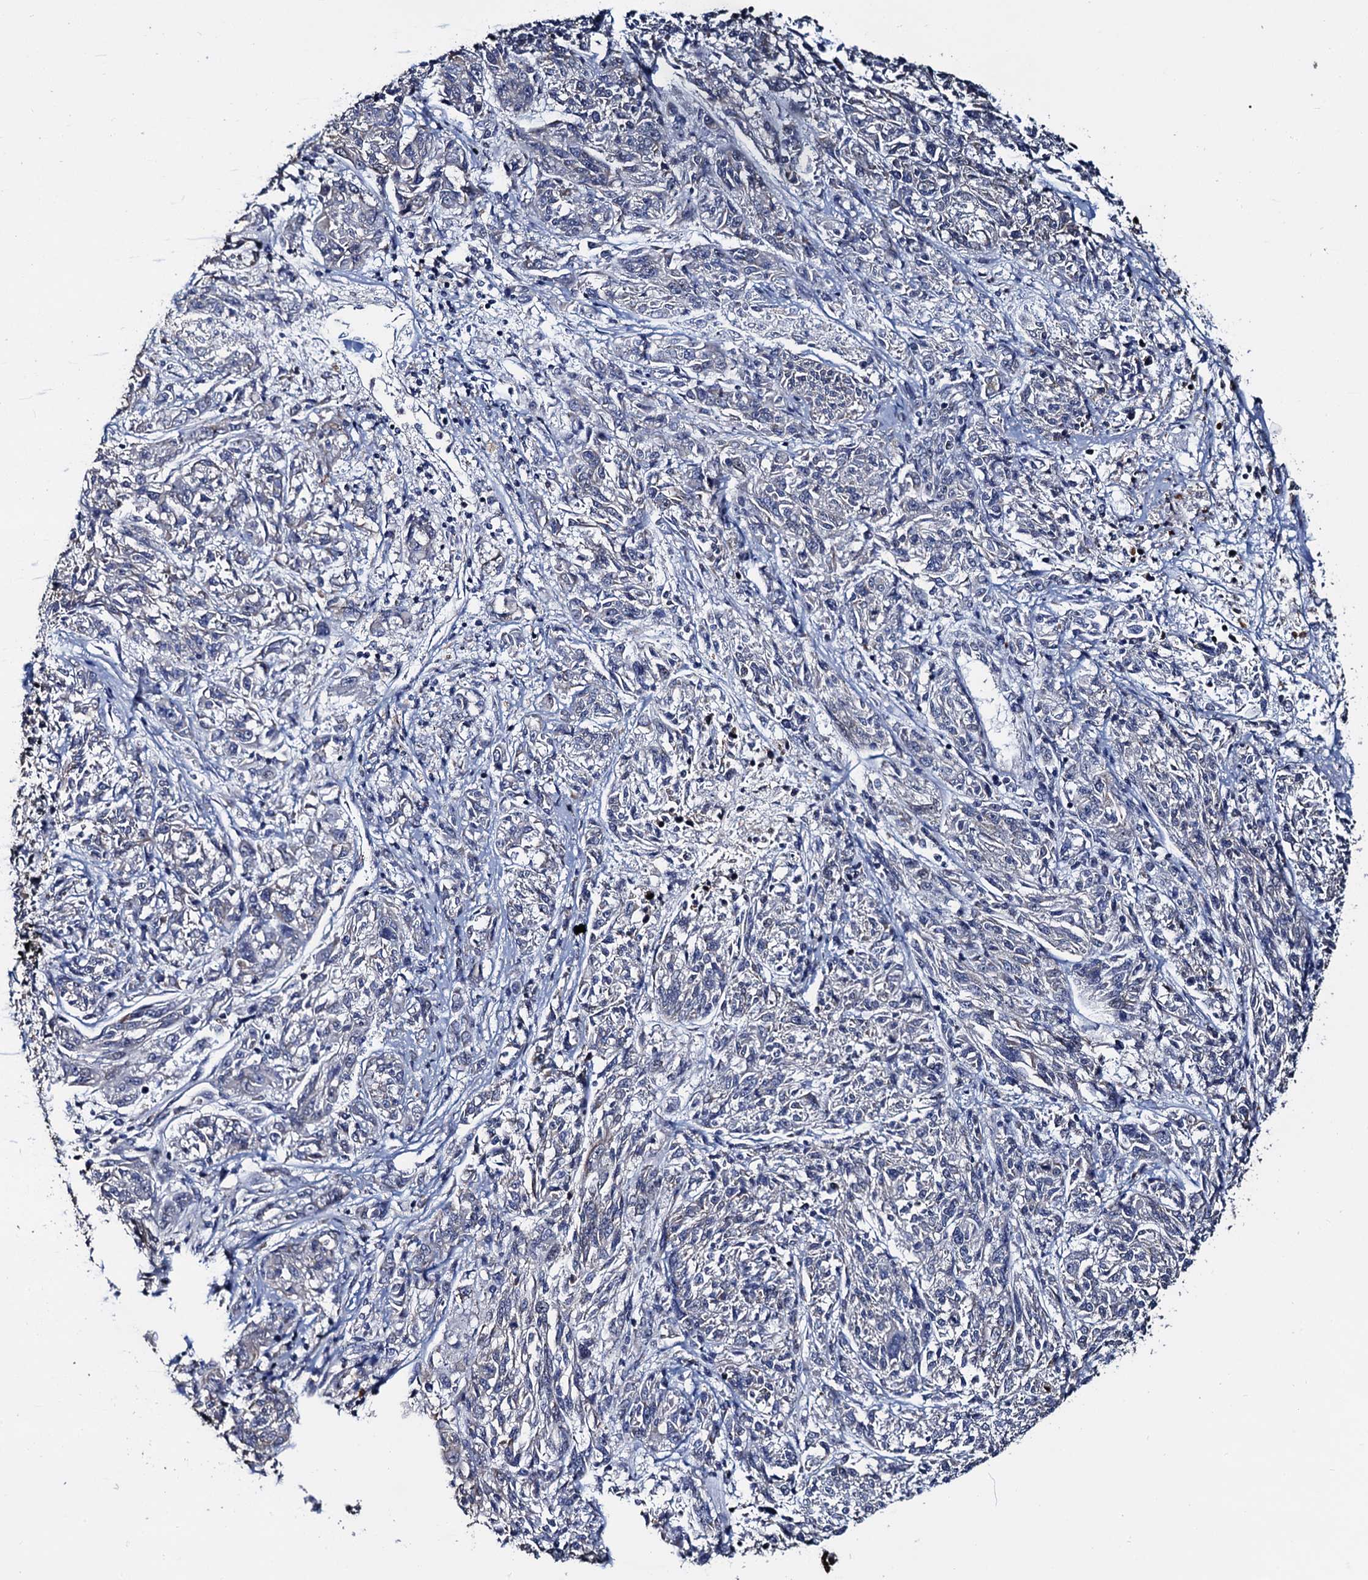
{"staining": {"intensity": "negative", "quantity": "none", "location": "none"}, "tissue": "melanoma", "cell_type": "Tumor cells", "image_type": "cancer", "snomed": [{"axis": "morphology", "description": "Malignant melanoma, NOS"}, {"axis": "topography", "description": "Skin"}], "caption": "Tumor cells show no significant staining in malignant melanoma.", "gene": "FAM222A", "patient": {"sex": "male", "age": 53}}